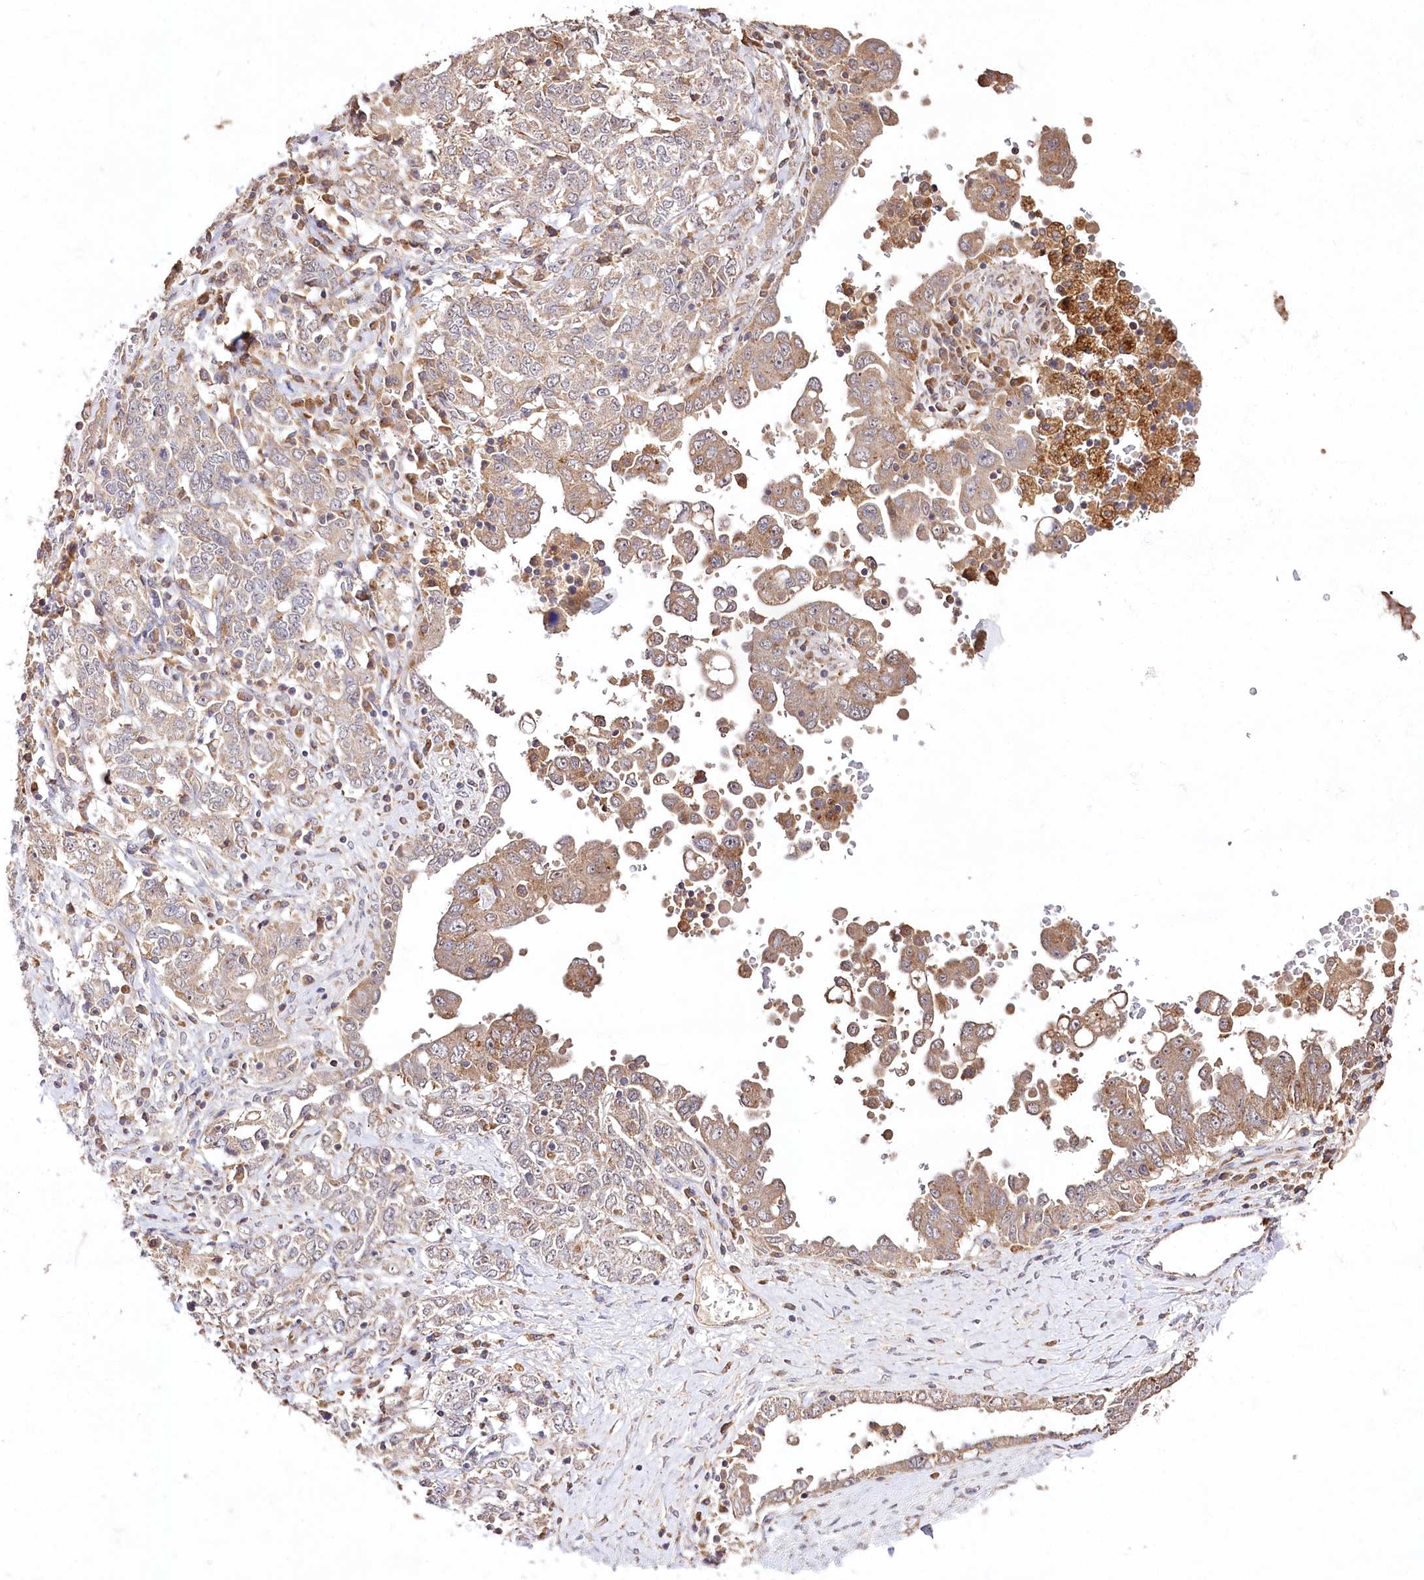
{"staining": {"intensity": "moderate", "quantity": "25%-75%", "location": "cytoplasmic/membranous"}, "tissue": "ovarian cancer", "cell_type": "Tumor cells", "image_type": "cancer", "snomed": [{"axis": "morphology", "description": "Carcinoma, endometroid"}, {"axis": "topography", "description": "Ovary"}], "caption": "Protein expression analysis of human ovarian cancer (endometroid carcinoma) reveals moderate cytoplasmic/membranous expression in approximately 25%-75% of tumor cells. Immunohistochemistry (ihc) stains the protein of interest in brown and the nuclei are stained blue.", "gene": "DMXL1", "patient": {"sex": "female", "age": 62}}